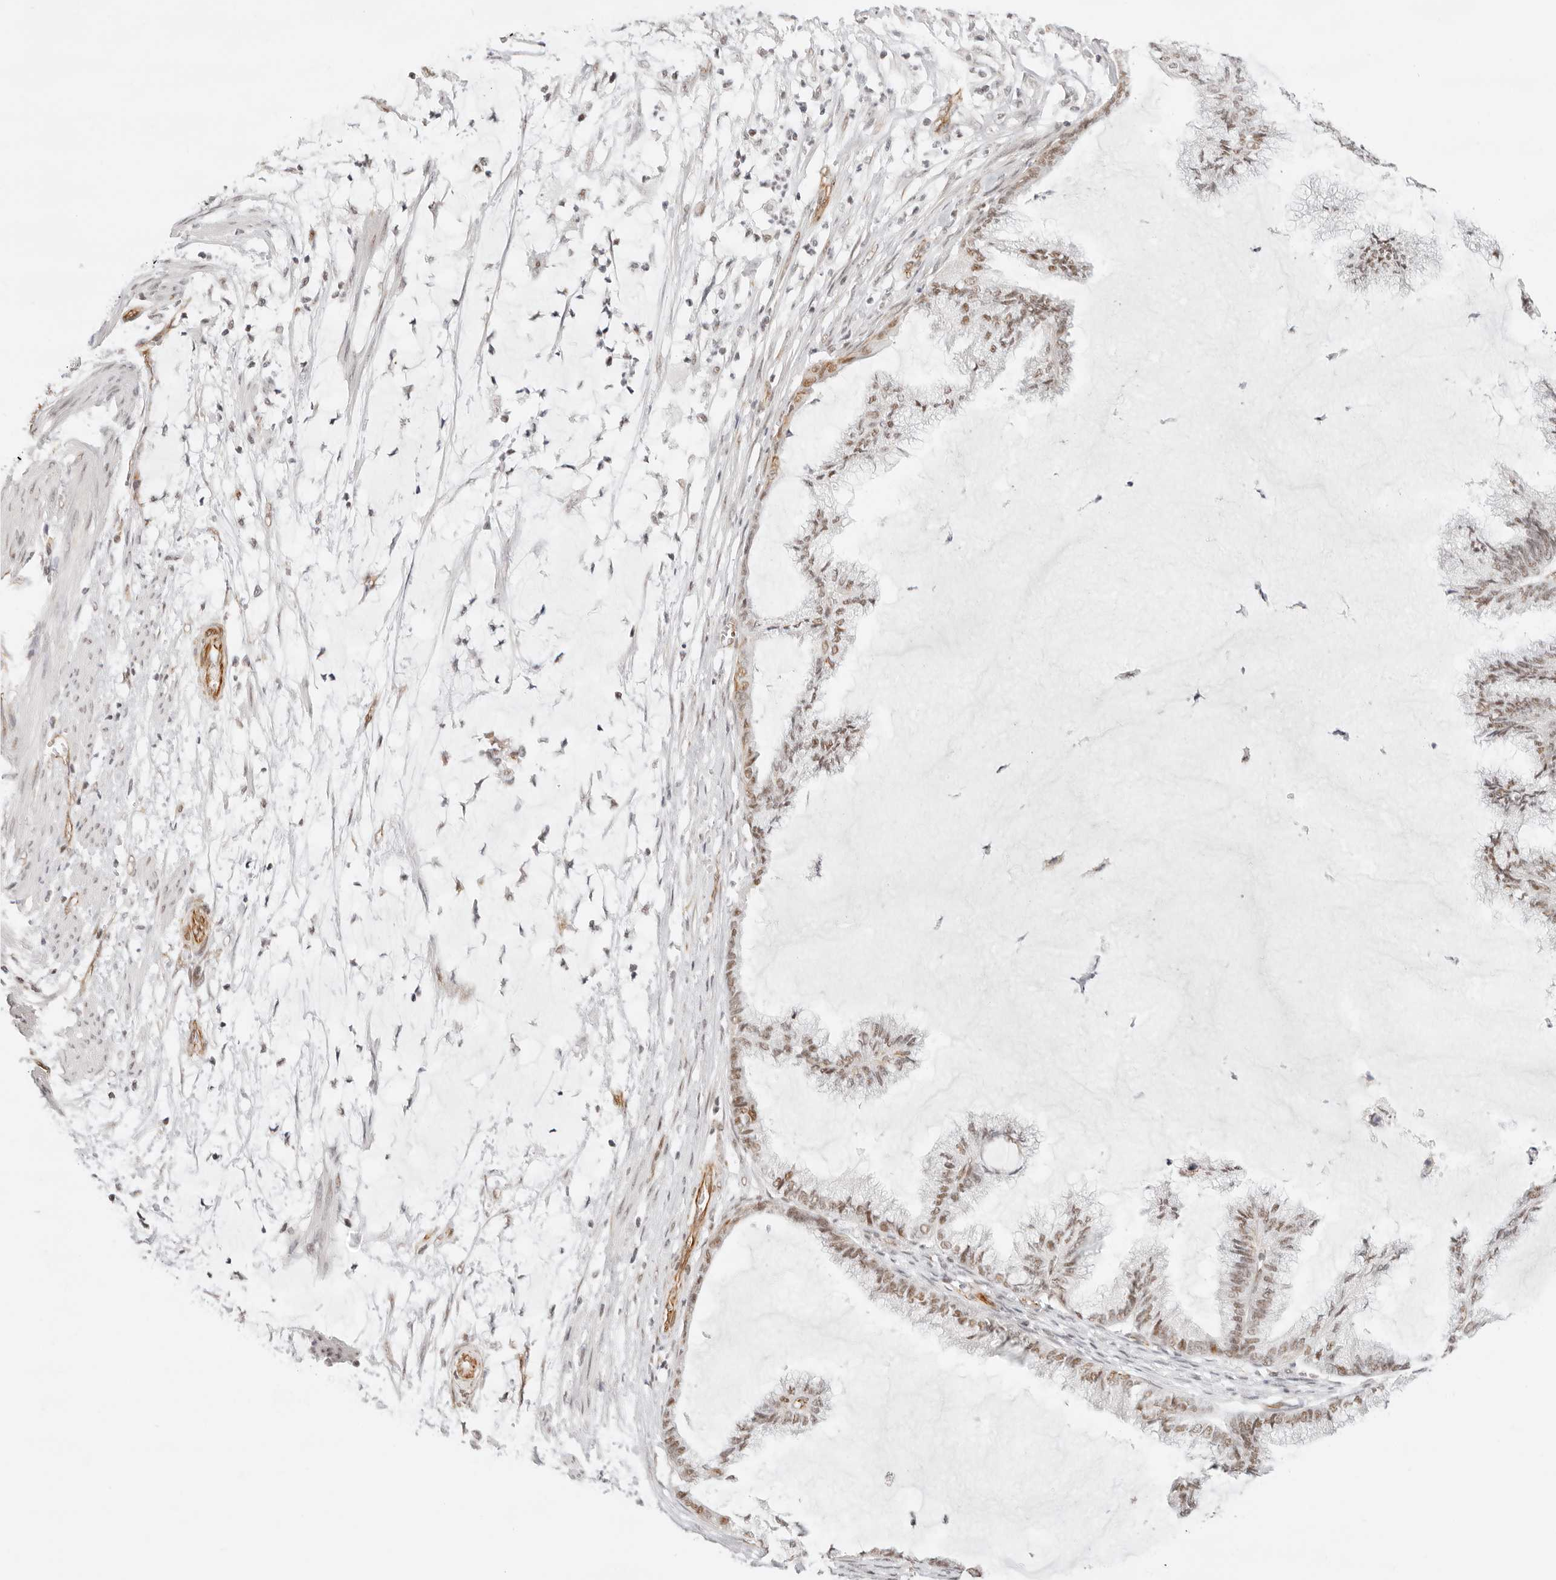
{"staining": {"intensity": "weak", "quantity": "25%-75%", "location": "nuclear"}, "tissue": "endometrial cancer", "cell_type": "Tumor cells", "image_type": "cancer", "snomed": [{"axis": "morphology", "description": "Adenocarcinoma, NOS"}, {"axis": "topography", "description": "Endometrium"}], "caption": "Adenocarcinoma (endometrial) stained for a protein (brown) displays weak nuclear positive positivity in approximately 25%-75% of tumor cells.", "gene": "ZC3H11A", "patient": {"sex": "female", "age": 86}}